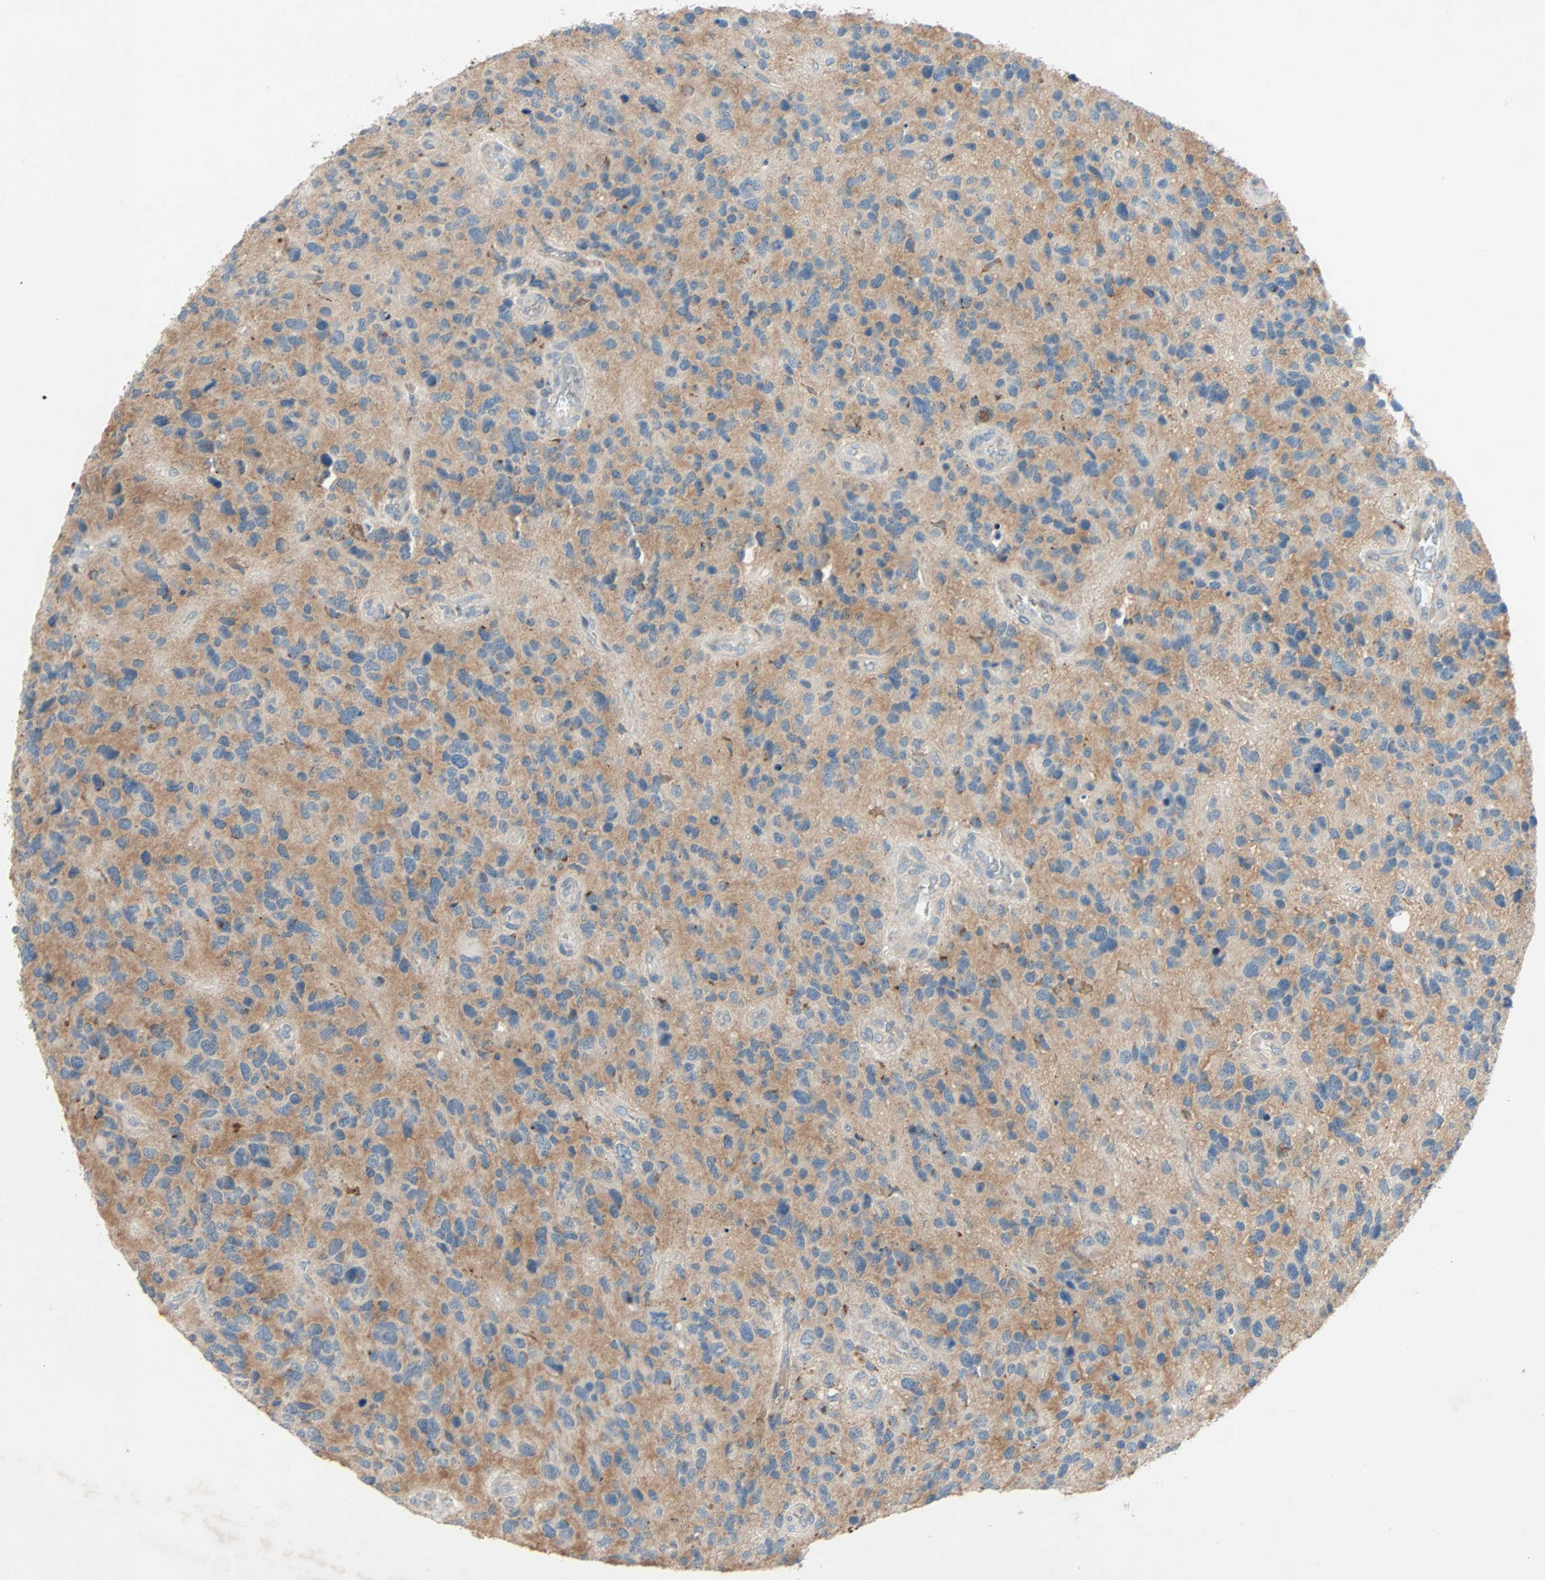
{"staining": {"intensity": "strong", "quantity": "<25%", "location": "cytoplasmic/membranous"}, "tissue": "glioma", "cell_type": "Tumor cells", "image_type": "cancer", "snomed": [{"axis": "morphology", "description": "Glioma, malignant, High grade"}, {"axis": "topography", "description": "Brain"}], "caption": "Immunohistochemistry (IHC) (DAB (3,3'-diaminobenzidine)) staining of glioma exhibits strong cytoplasmic/membranous protein staining in approximately <25% of tumor cells.", "gene": "XYLT1", "patient": {"sex": "female", "age": 58}}